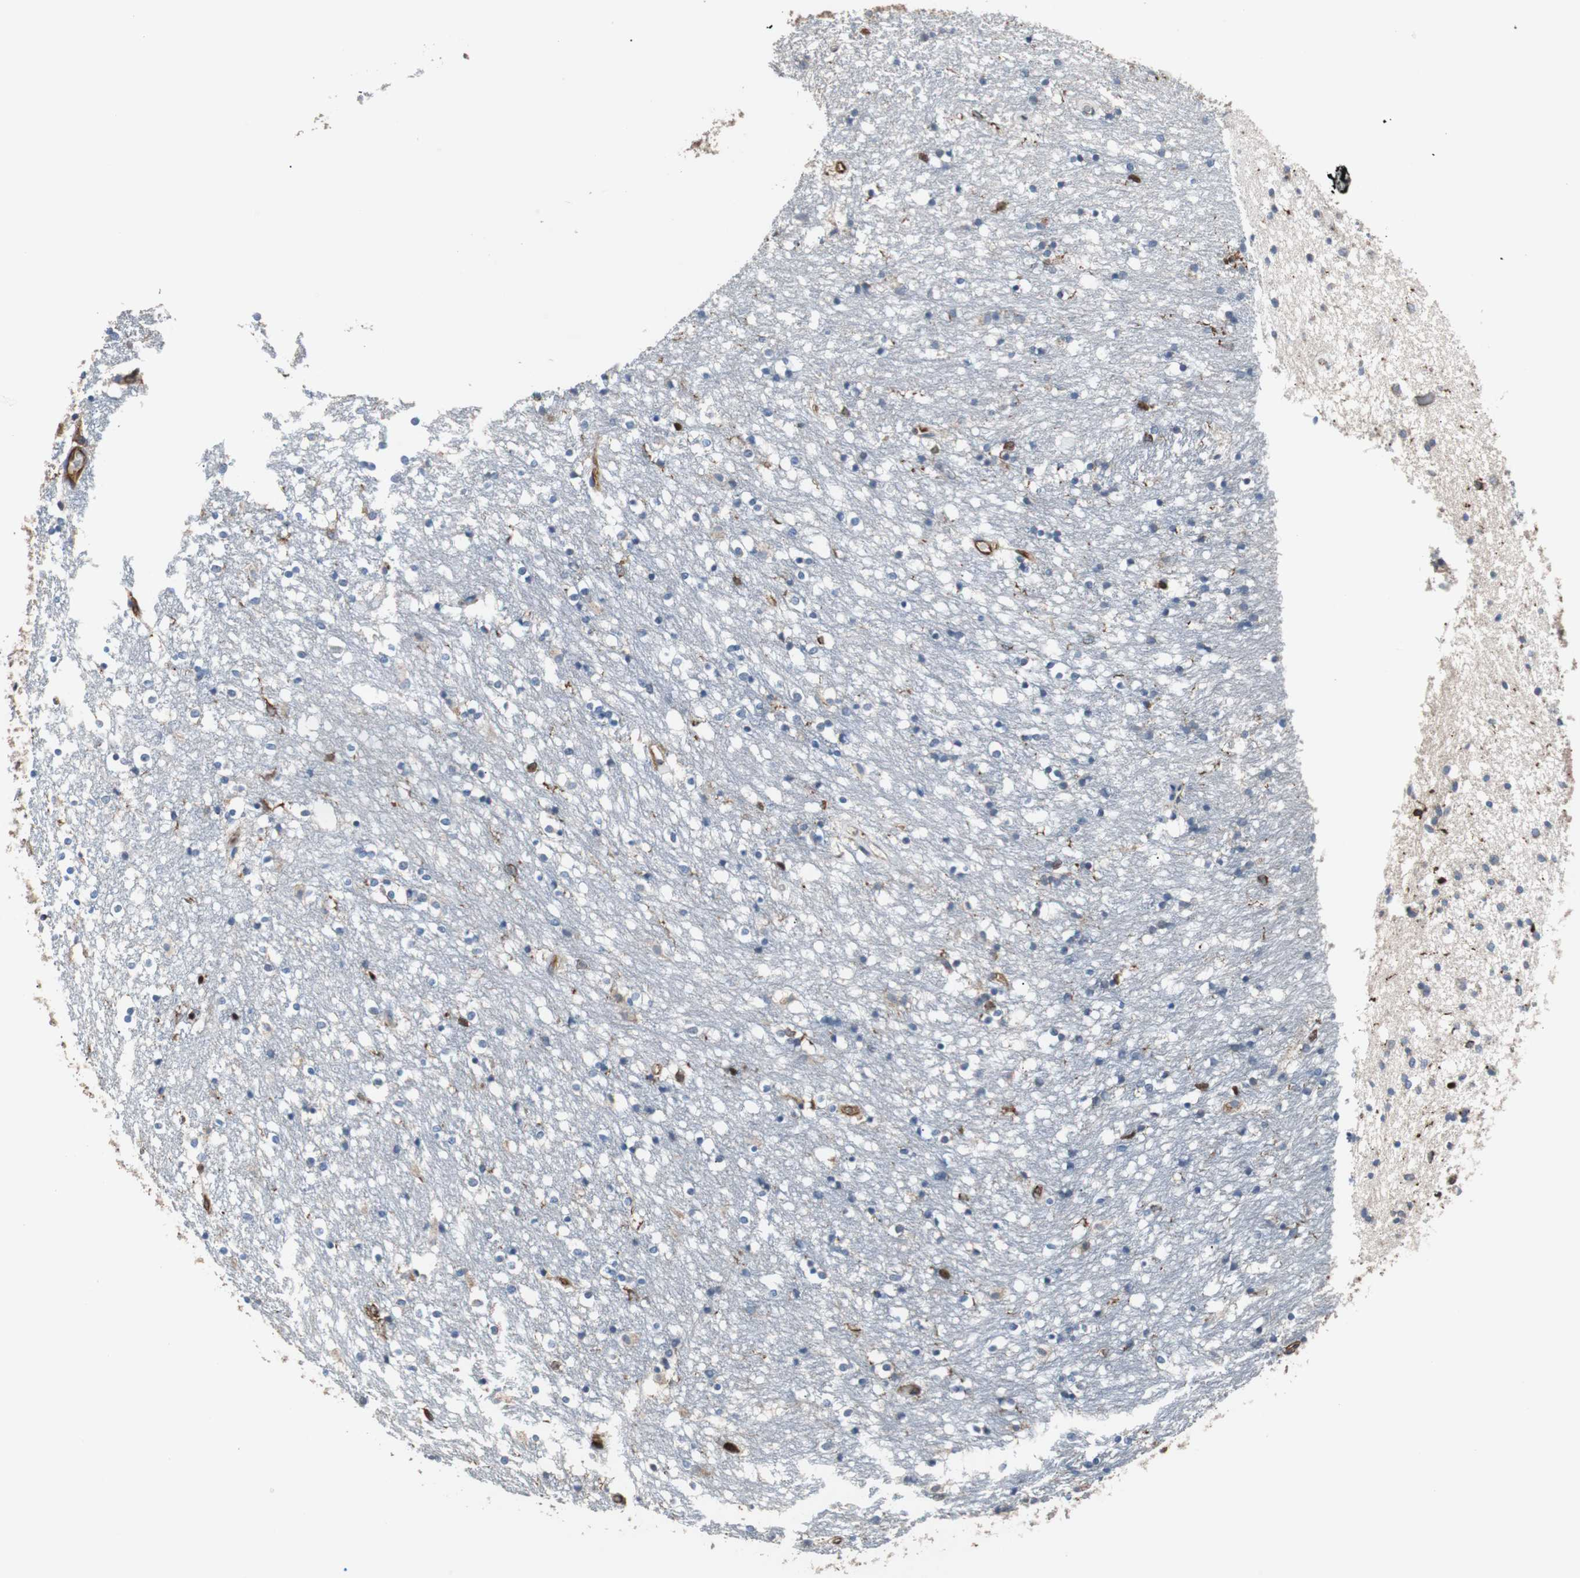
{"staining": {"intensity": "negative", "quantity": "none", "location": "none"}, "tissue": "caudate", "cell_type": "Glial cells", "image_type": "normal", "snomed": [{"axis": "morphology", "description": "Normal tissue, NOS"}, {"axis": "topography", "description": "Lateral ventricle wall"}], "caption": "High power microscopy histopathology image of an IHC micrograph of unremarkable caudate, revealing no significant expression in glial cells. (Stains: DAB (3,3'-diaminobenzidine) IHC with hematoxylin counter stain, Microscopy: brightfield microscopy at high magnification).", "gene": "PLCG2", "patient": {"sex": "female", "age": 54}}